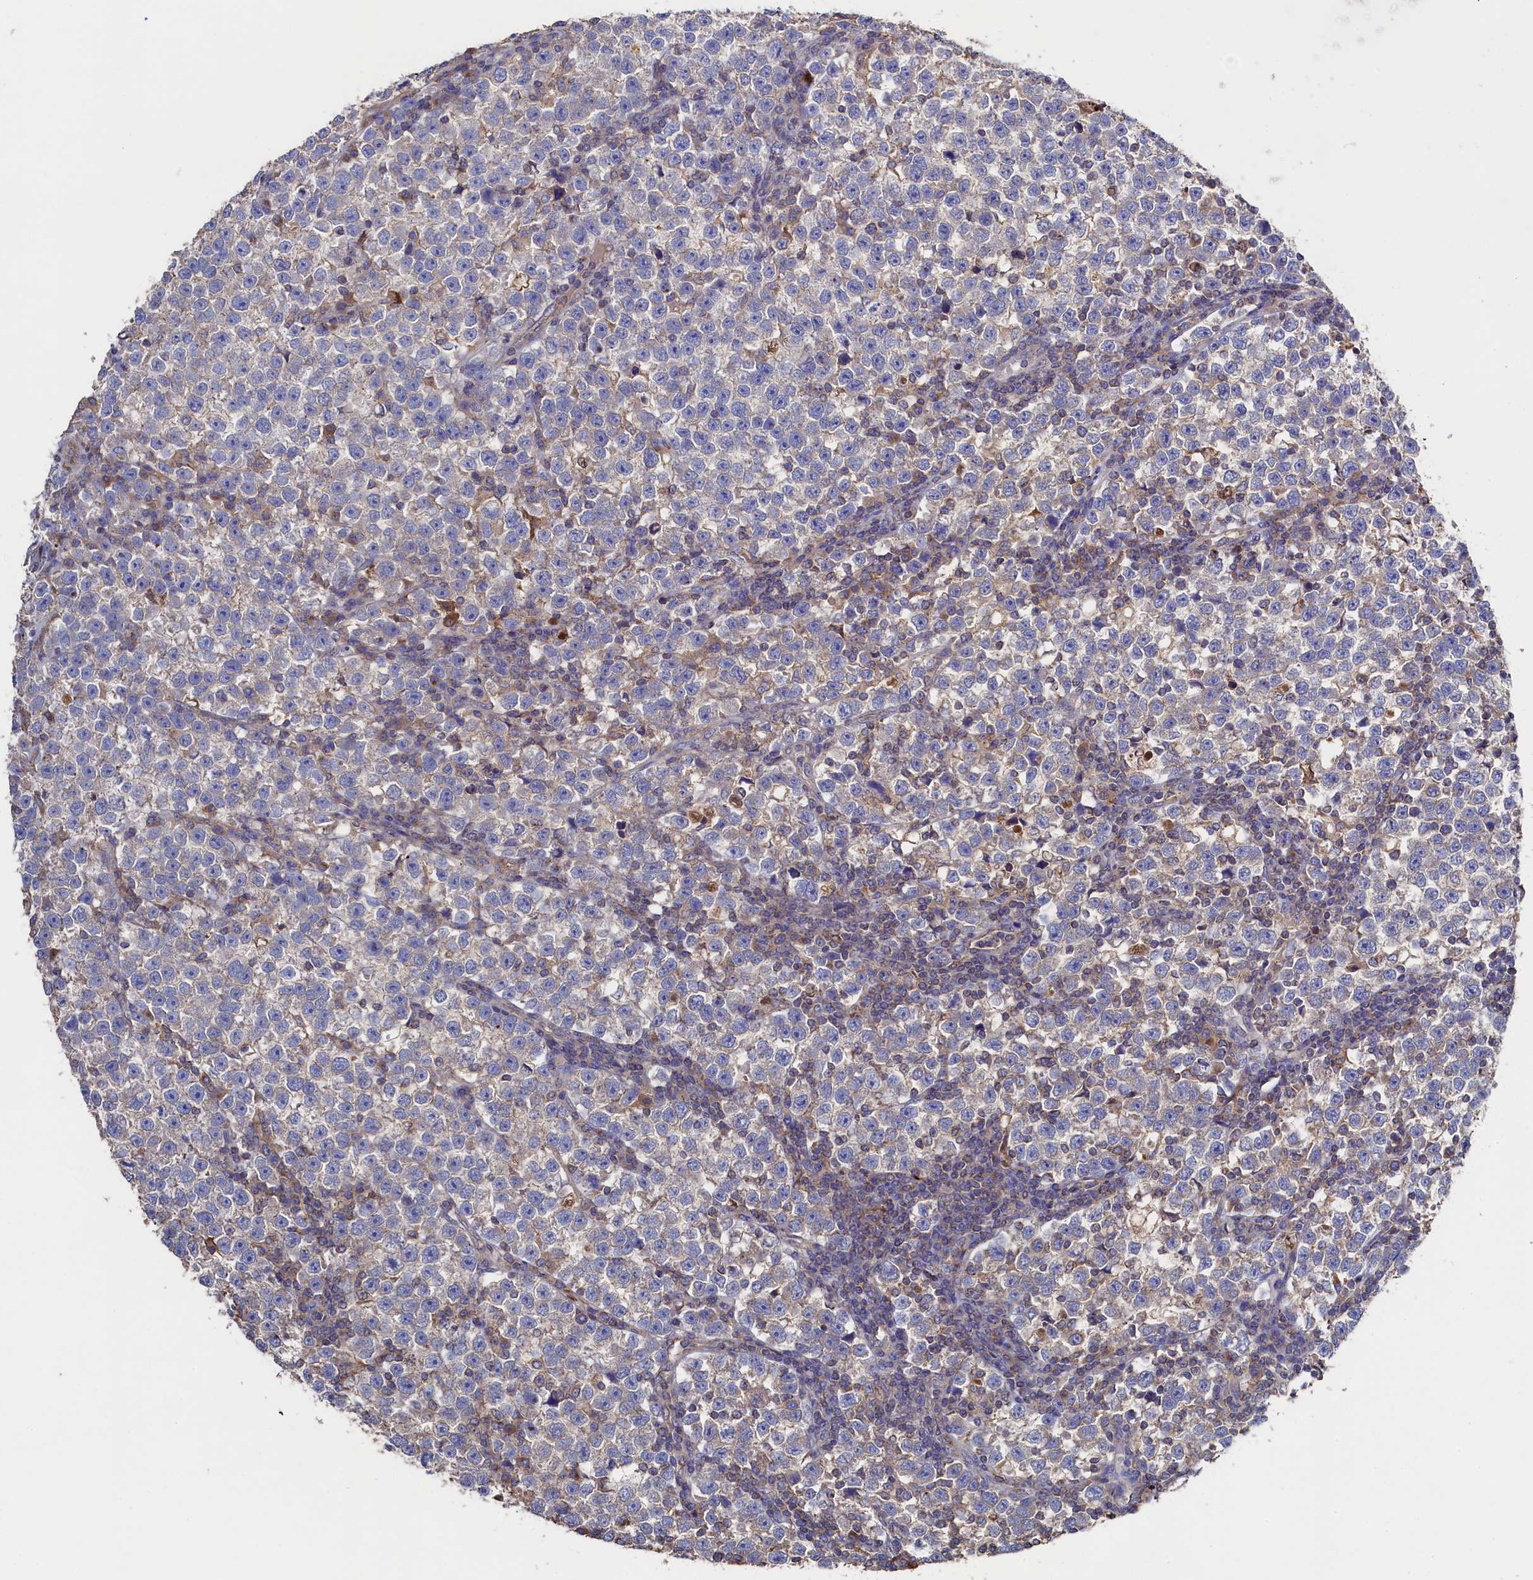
{"staining": {"intensity": "weak", "quantity": "<25%", "location": "cytoplasmic/membranous"}, "tissue": "testis cancer", "cell_type": "Tumor cells", "image_type": "cancer", "snomed": [{"axis": "morphology", "description": "Normal tissue, NOS"}, {"axis": "morphology", "description": "Seminoma, NOS"}, {"axis": "topography", "description": "Testis"}], "caption": "Immunohistochemistry histopathology image of human testis seminoma stained for a protein (brown), which displays no expression in tumor cells.", "gene": "TK2", "patient": {"sex": "male", "age": 43}}